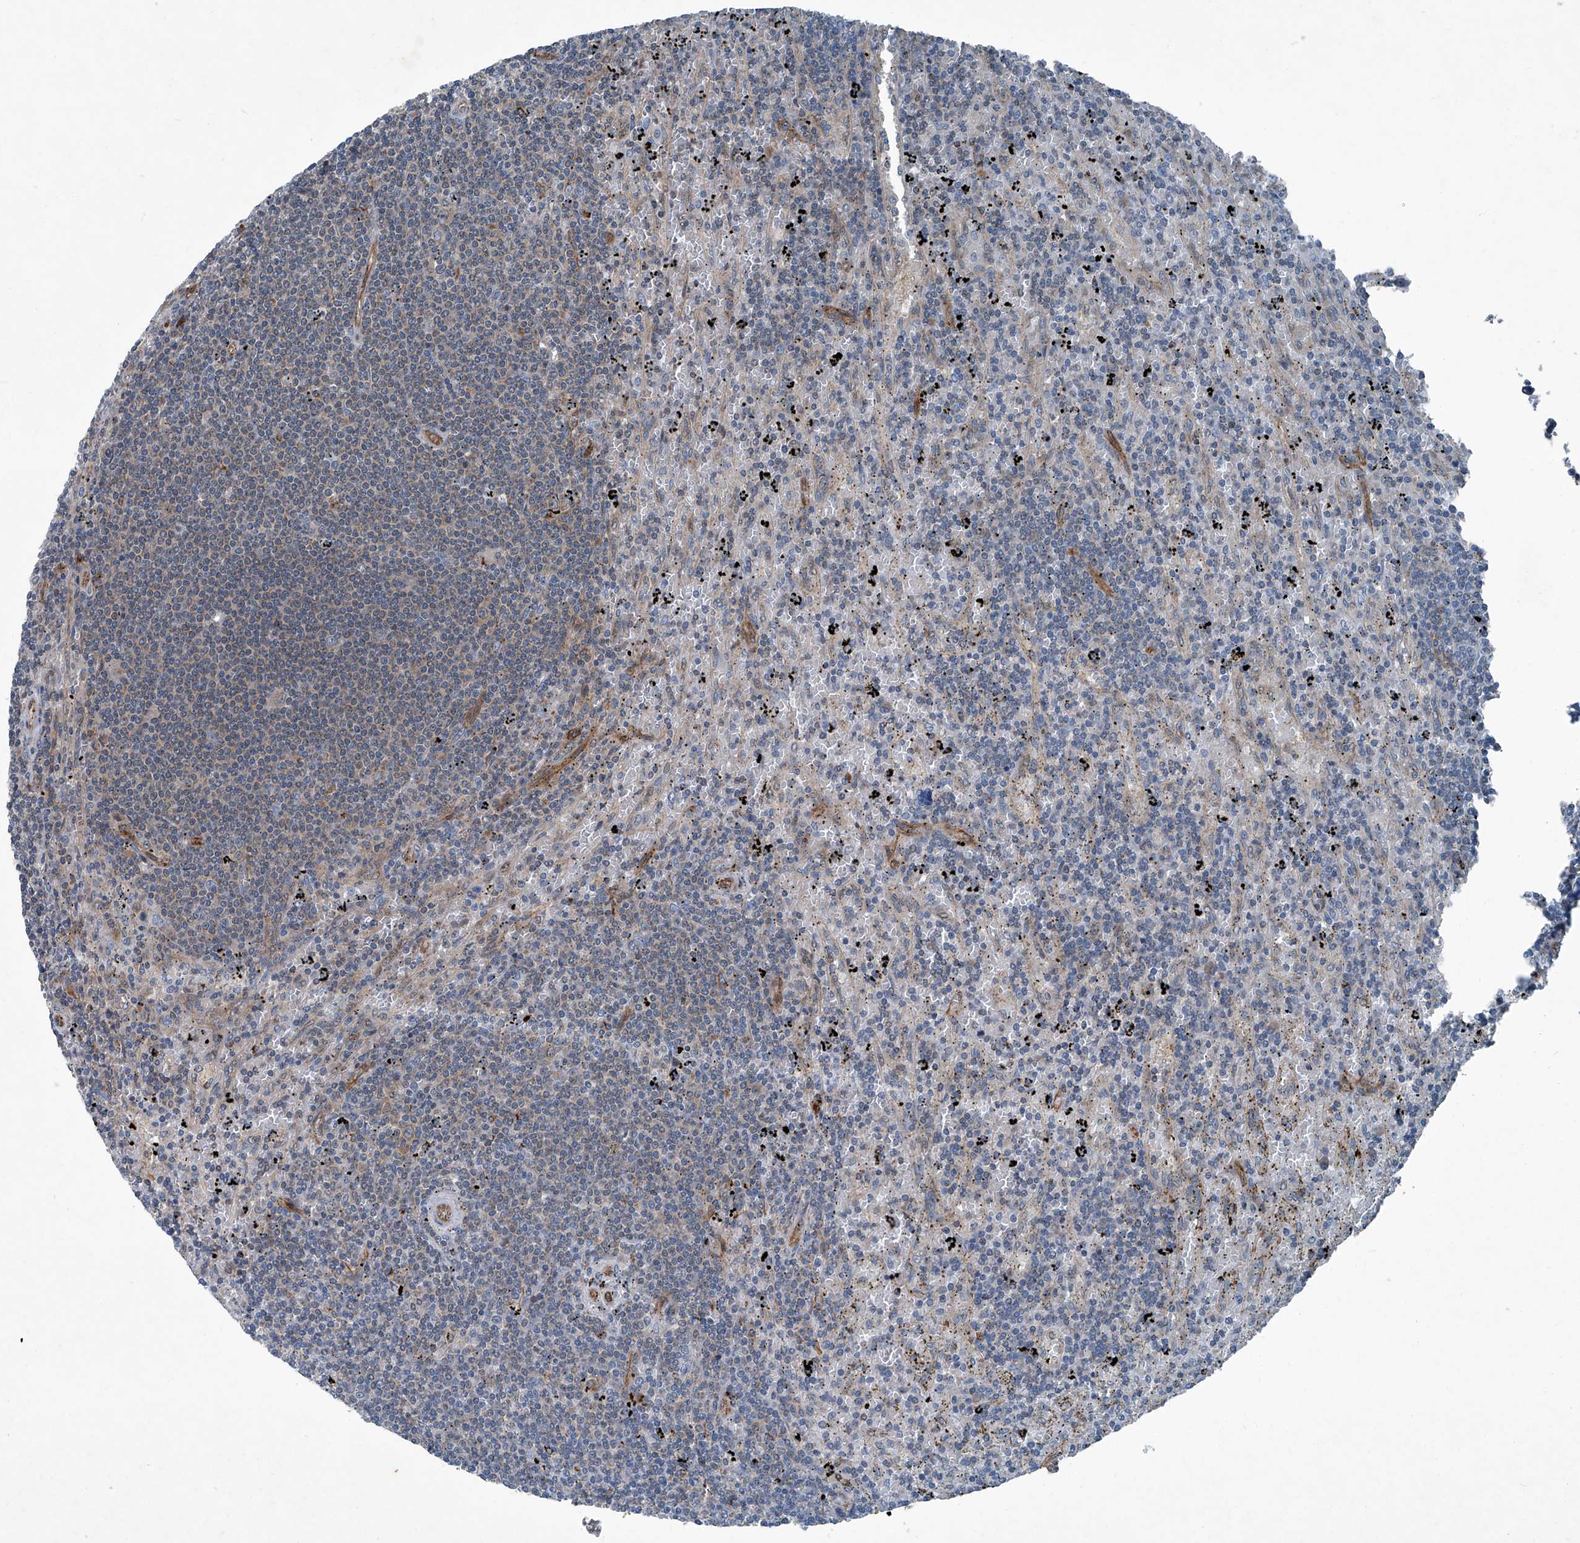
{"staining": {"intensity": "weak", "quantity": "<25%", "location": "cytoplasmic/membranous"}, "tissue": "lymphoma", "cell_type": "Tumor cells", "image_type": "cancer", "snomed": [{"axis": "morphology", "description": "Malignant lymphoma, non-Hodgkin's type, Low grade"}, {"axis": "topography", "description": "Spleen"}], "caption": "Malignant lymphoma, non-Hodgkin's type (low-grade) stained for a protein using IHC shows no positivity tumor cells.", "gene": "SENP2", "patient": {"sex": "male", "age": 76}}